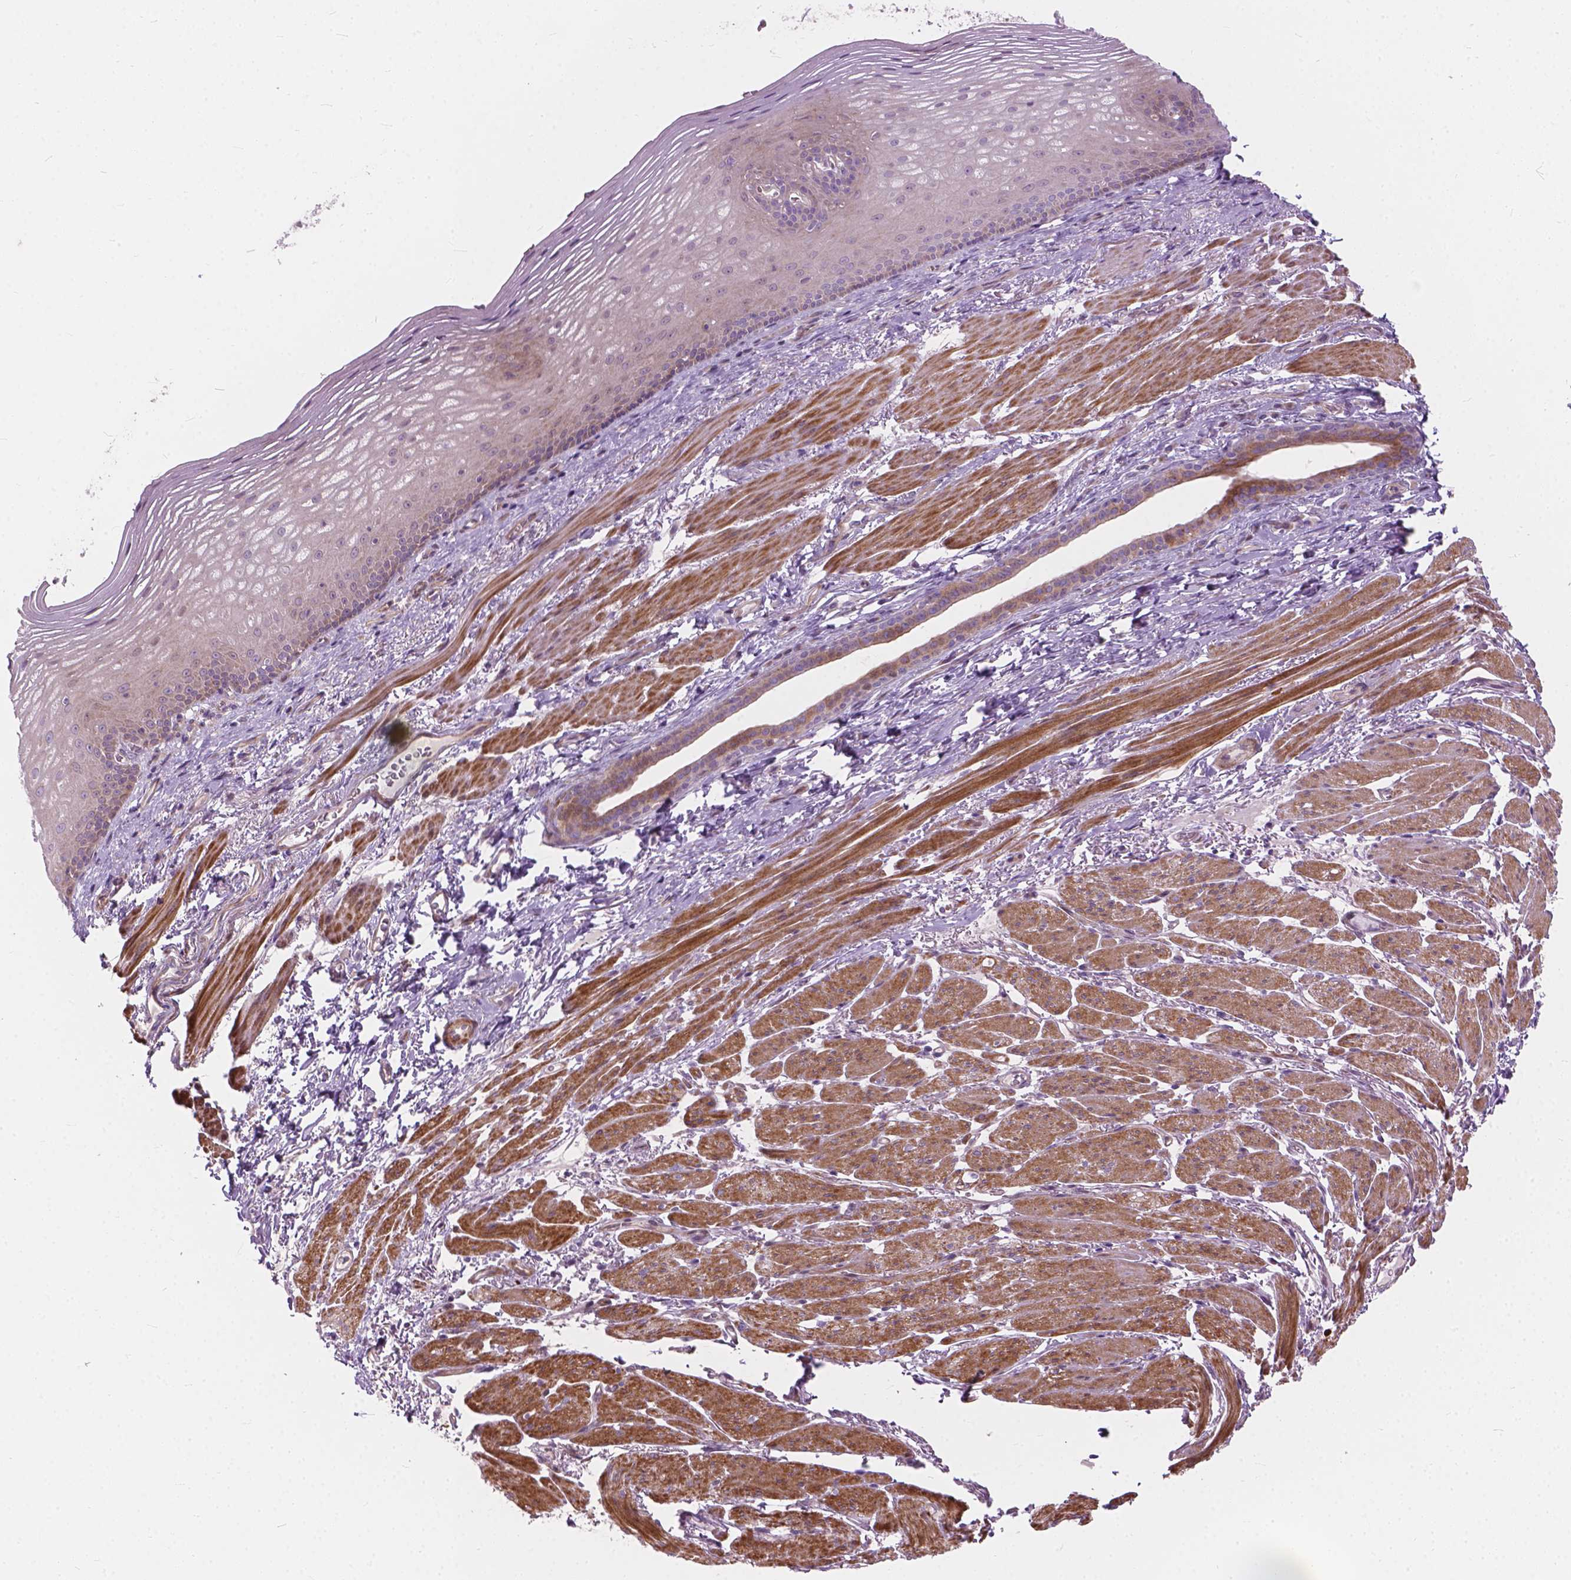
{"staining": {"intensity": "moderate", "quantity": "25%-75%", "location": "cytoplasmic/membranous"}, "tissue": "esophagus", "cell_type": "Squamous epithelial cells", "image_type": "normal", "snomed": [{"axis": "morphology", "description": "Normal tissue, NOS"}, {"axis": "topography", "description": "Esophagus"}], "caption": "Immunohistochemical staining of normal human esophagus reveals medium levels of moderate cytoplasmic/membranous expression in about 25%-75% of squamous epithelial cells. (DAB IHC, brown staining for protein, blue staining for nuclei).", "gene": "MORN1", "patient": {"sex": "male", "age": 76}}